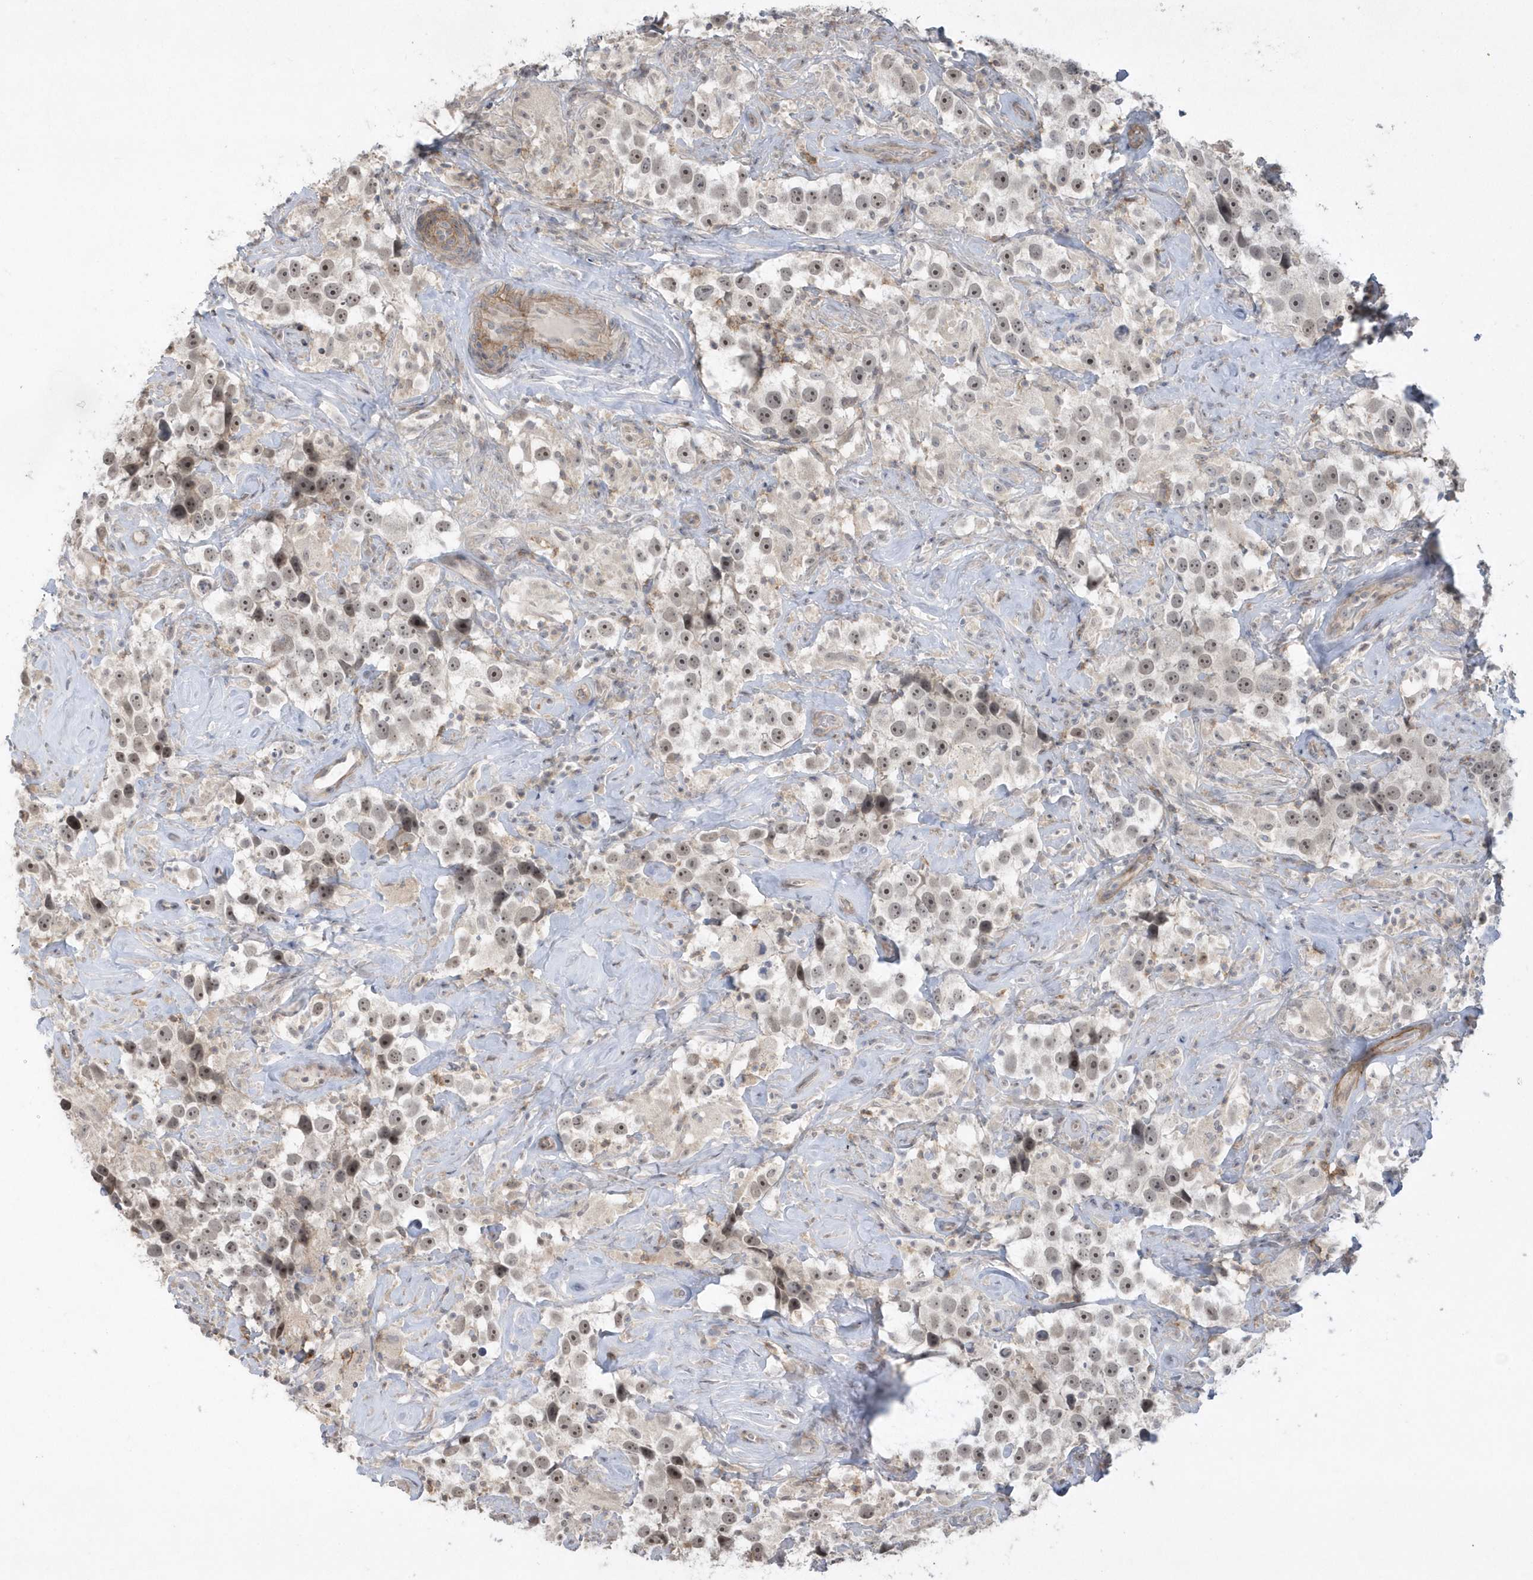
{"staining": {"intensity": "negative", "quantity": "none", "location": "none"}, "tissue": "testis cancer", "cell_type": "Tumor cells", "image_type": "cancer", "snomed": [{"axis": "morphology", "description": "Seminoma, NOS"}, {"axis": "topography", "description": "Testis"}], "caption": "Testis cancer (seminoma) was stained to show a protein in brown. There is no significant expression in tumor cells.", "gene": "CRIP3", "patient": {"sex": "male", "age": 49}}